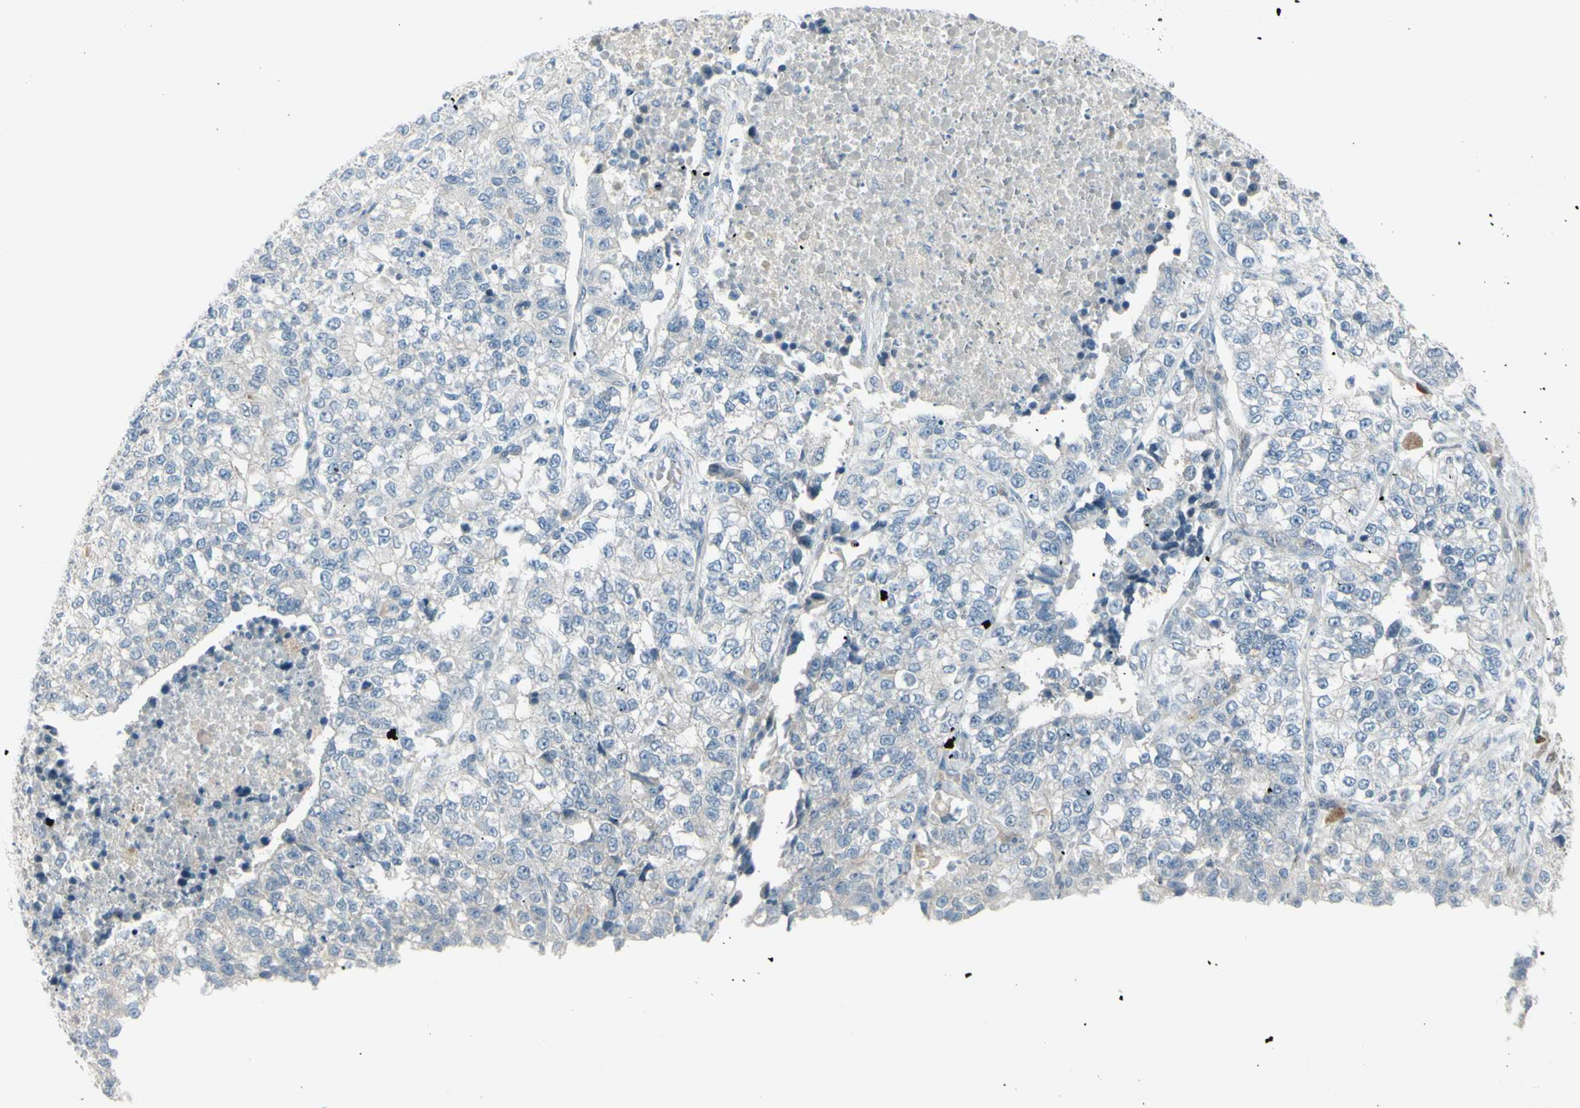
{"staining": {"intensity": "negative", "quantity": "none", "location": "none"}, "tissue": "lung cancer", "cell_type": "Tumor cells", "image_type": "cancer", "snomed": [{"axis": "morphology", "description": "Adenocarcinoma, NOS"}, {"axis": "topography", "description": "Lung"}], "caption": "A high-resolution photomicrograph shows immunohistochemistry (IHC) staining of lung cancer, which reveals no significant positivity in tumor cells.", "gene": "SH3GL2", "patient": {"sex": "male", "age": 49}}